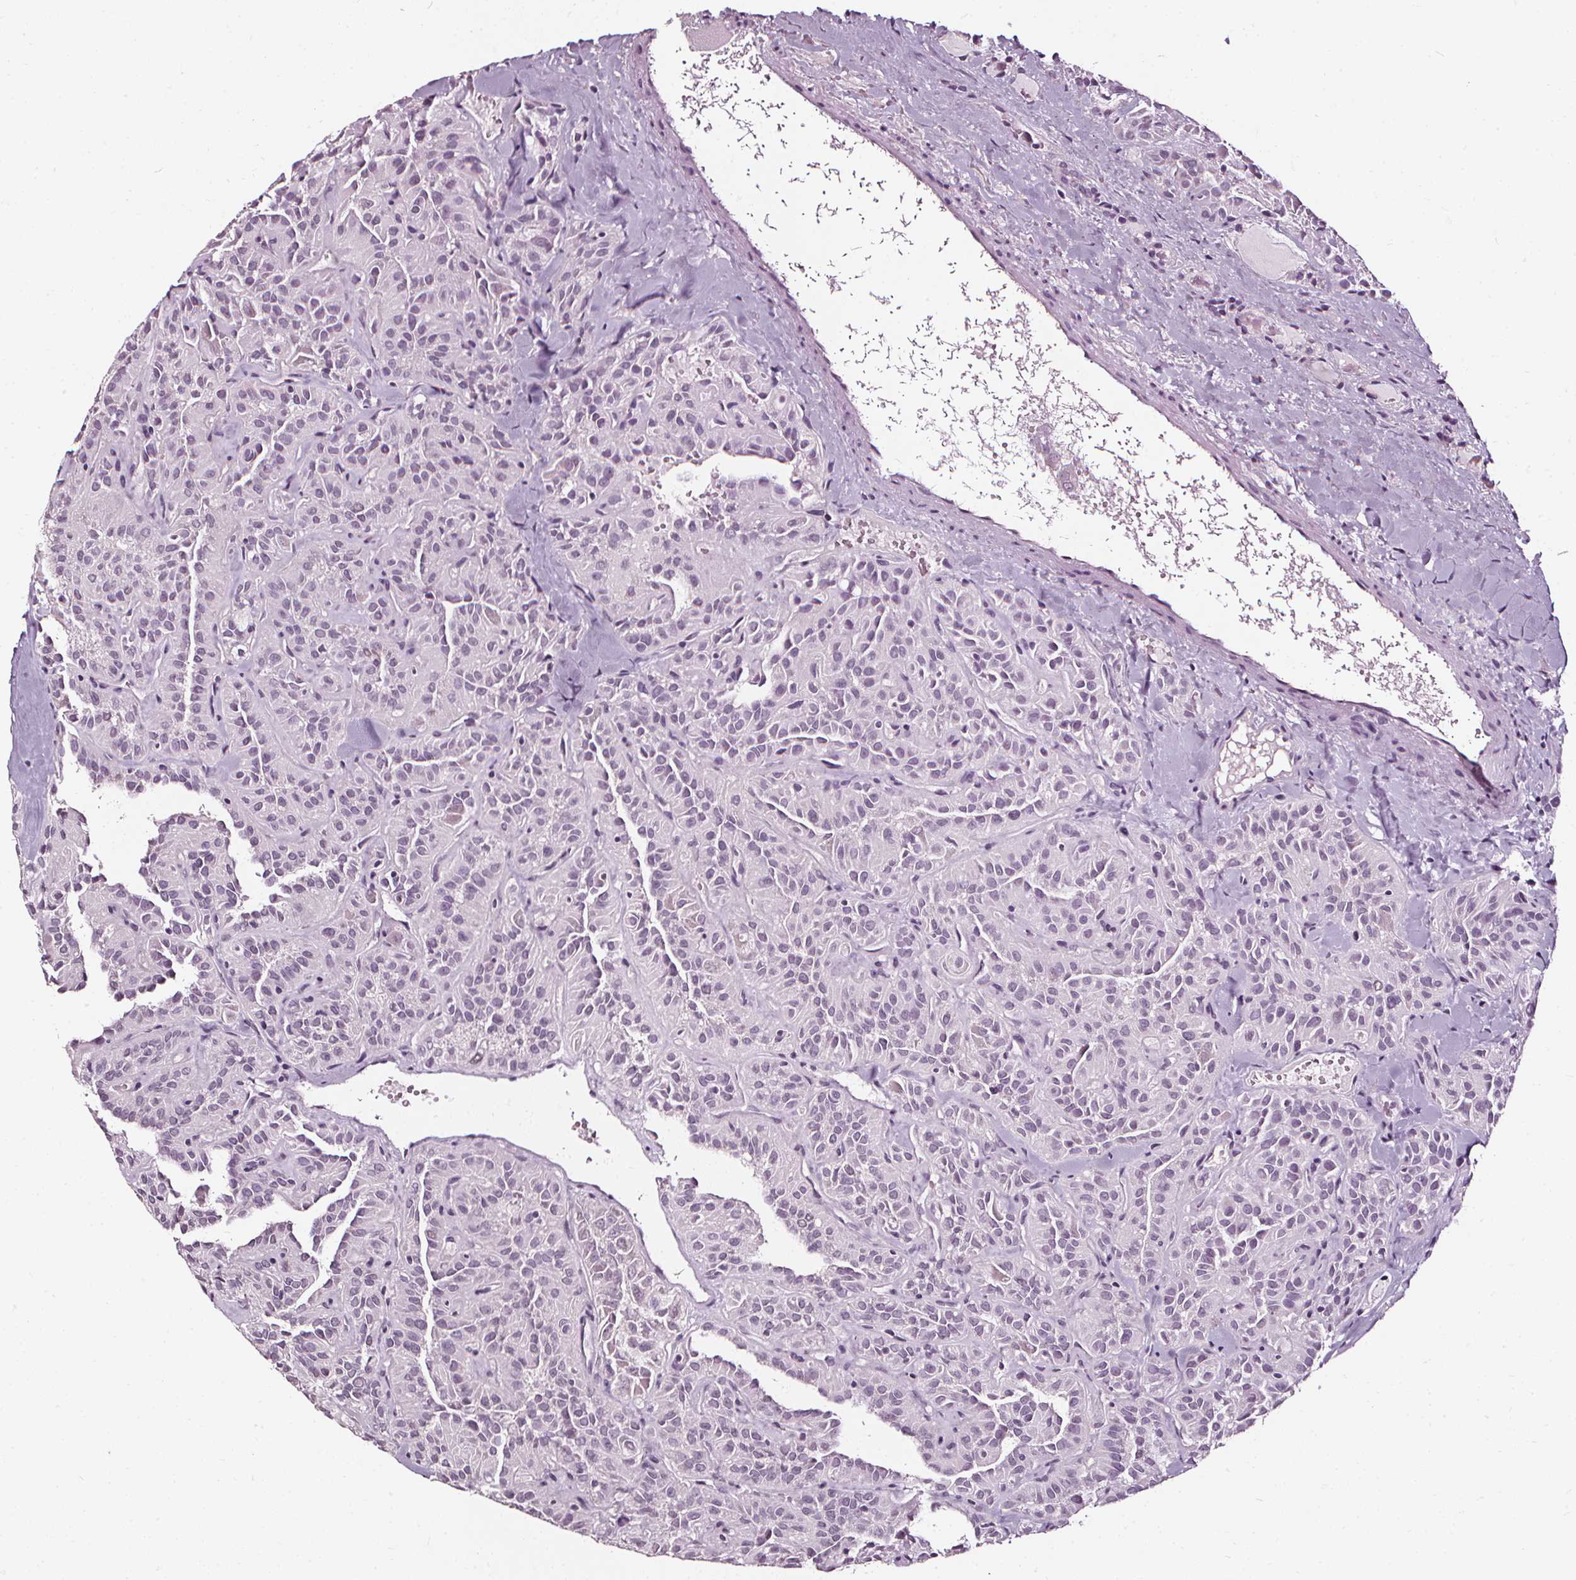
{"staining": {"intensity": "negative", "quantity": "none", "location": "none"}, "tissue": "thyroid cancer", "cell_type": "Tumor cells", "image_type": "cancer", "snomed": [{"axis": "morphology", "description": "Papillary adenocarcinoma, NOS"}, {"axis": "topography", "description": "Thyroid gland"}], "caption": "This is a histopathology image of immunohistochemistry staining of thyroid cancer (papillary adenocarcinoma), which shows no staining in tumor cells.", "gene": "DEFA5", "patient": {"sex": "female", "age": 45}}